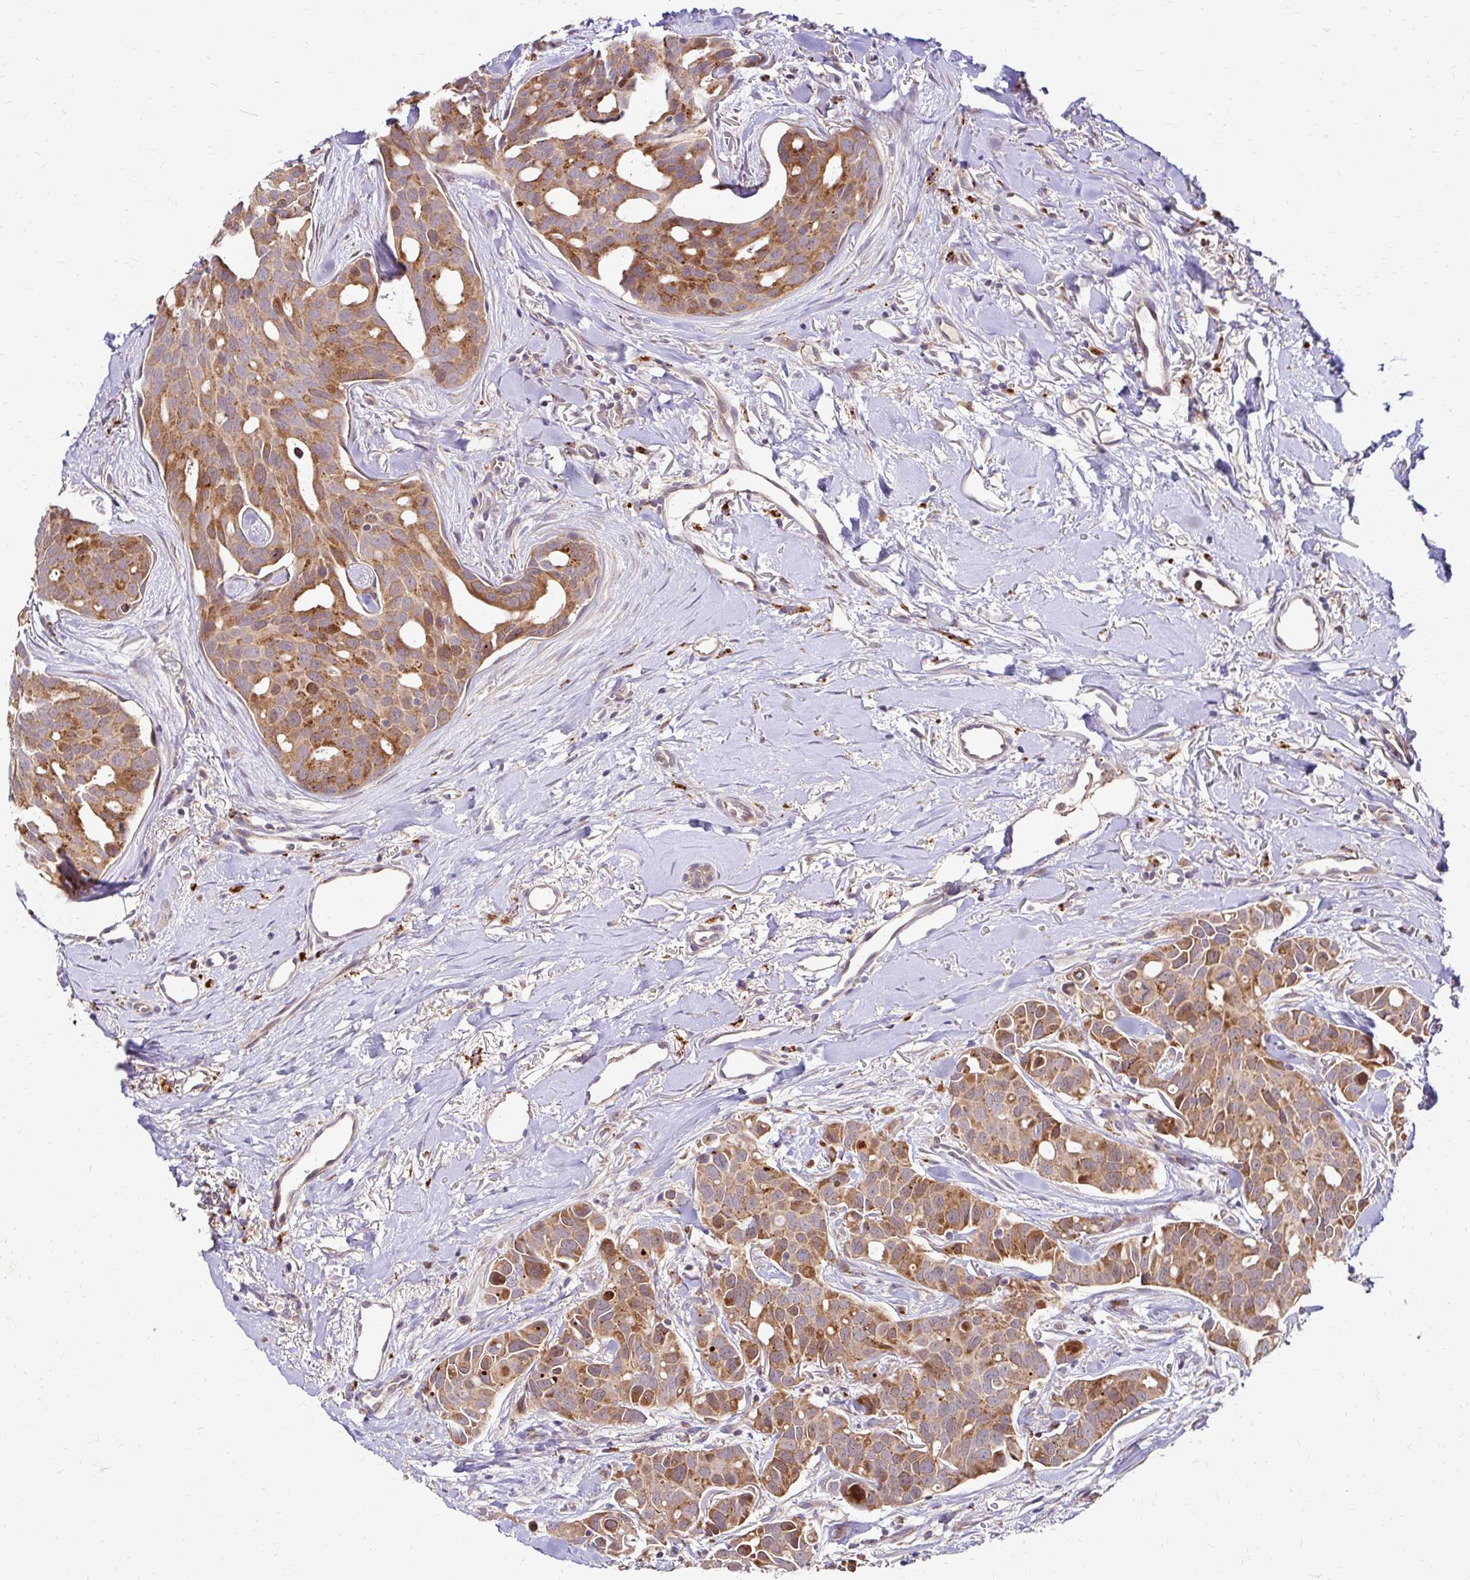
{"staining": {"intensity": "moderate", "quantity": ">75%", "location": "cytoplasmic/membranous"}, "tissue": "breast cancer", "cell_type": "Tumor cells", "image_type": "cancer", "snomed": [{"axis": "morphology", "description": "Duct carcinoma"}, {"axis": "topography", "description": "Breast"}], "caption": "IHC micrograph of breast cancer stained for a protein (brown), which exhibits medium levels of moderate cytoplasmic/membranous staining in approximately >75% of tumor cells.", "gene": "IDUA", "patient": {"sex": "female", "age": 54}}